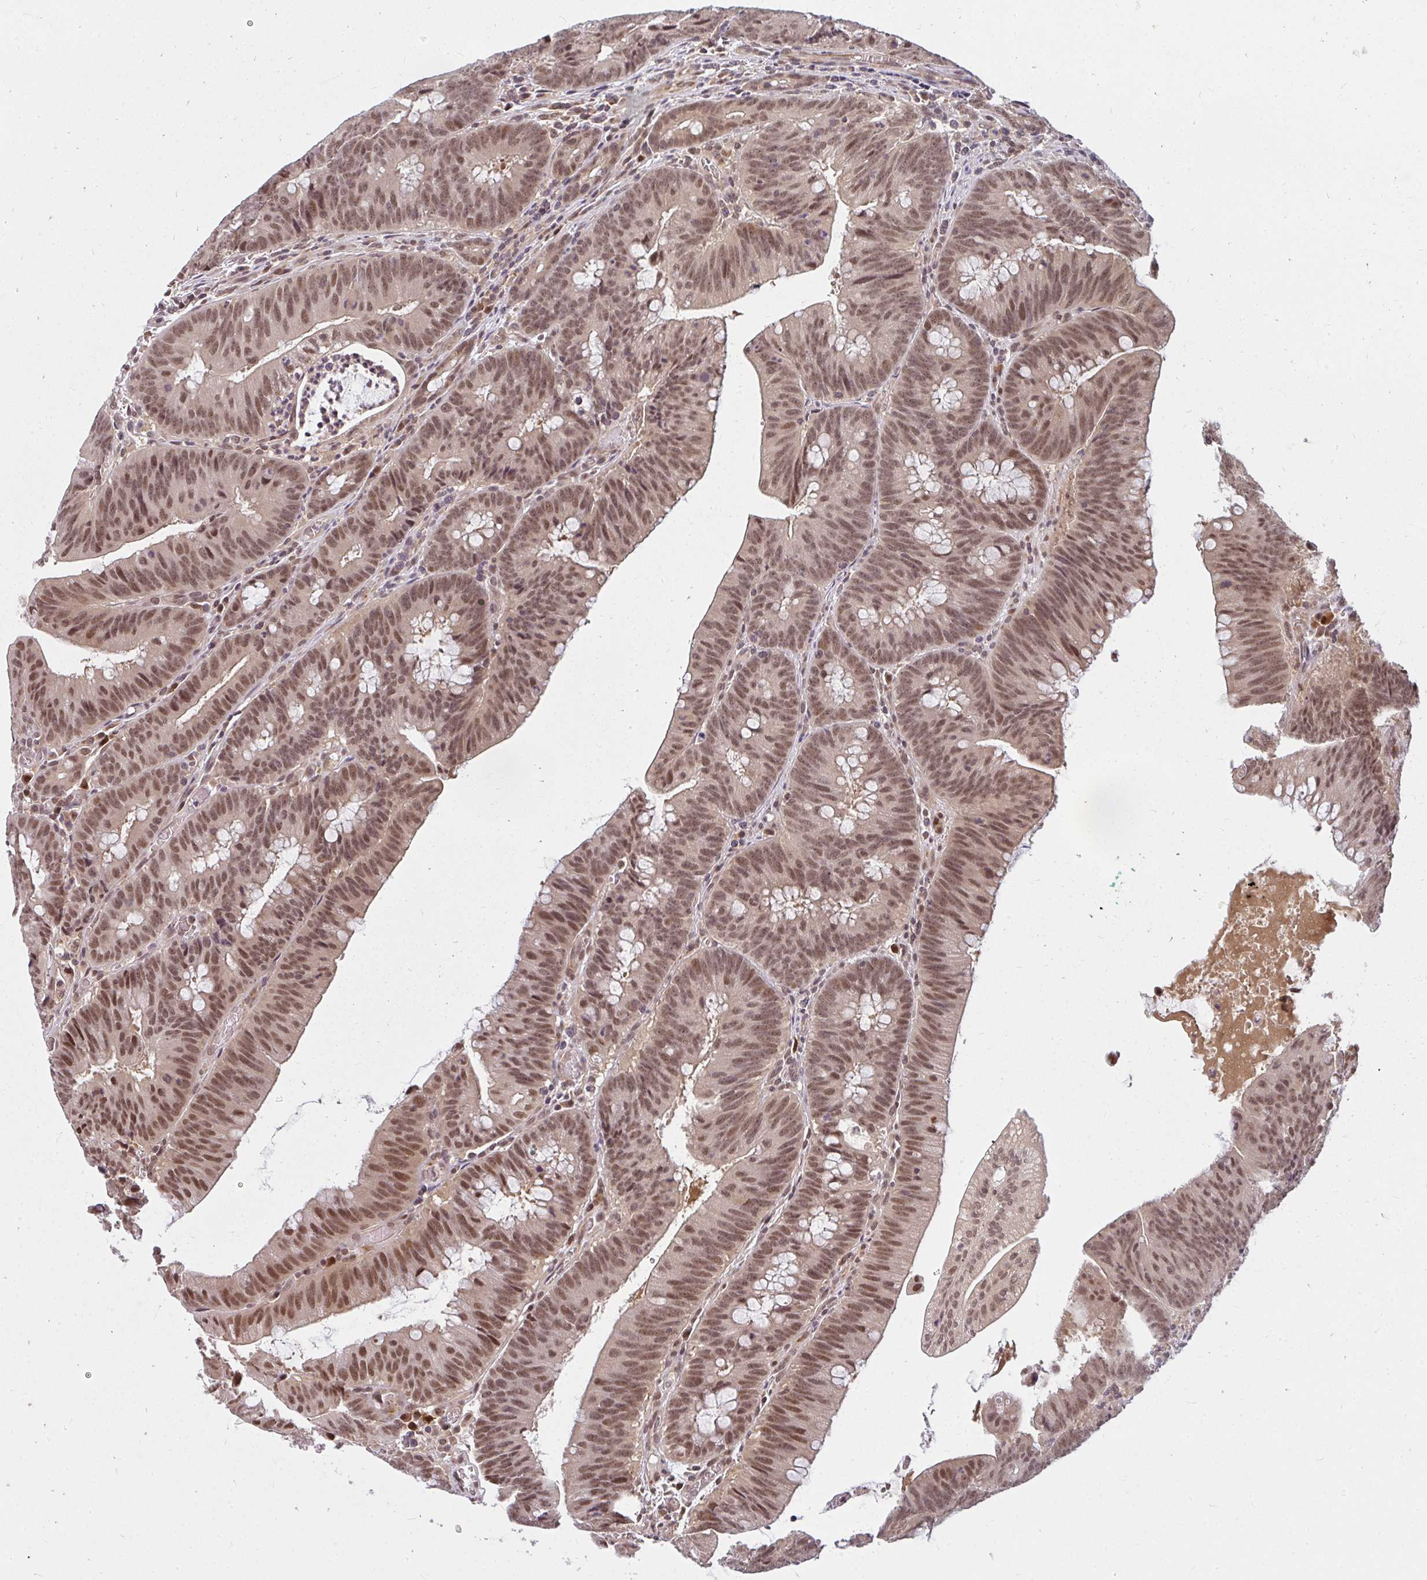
{"staining": {"intensity": "moderate", "quantity": ">75%", "location": "nuclear"}, "tissue": "colorectal cancer", "cell_type": "Tumor cells", "image_type": "cancer", "snomed": [{"axis": "morphology", "description": "Adenocarcinoma, NOS"}, {"axis": "topography", "description": "Colon"}], "caption": "Colorectal adenocarcinoma tissue displays moderate nuclear staining in about >75% of tumor cells, visualized by immunohistochemistry. Using DAB (3,3'-diaminobenzidine) (brown) and hematoxylin (blue) stains, captured at high magnification using brightfield microscopy.", "gene": "GTF3C6", "patient": {"sex": "female", "age": 87}}